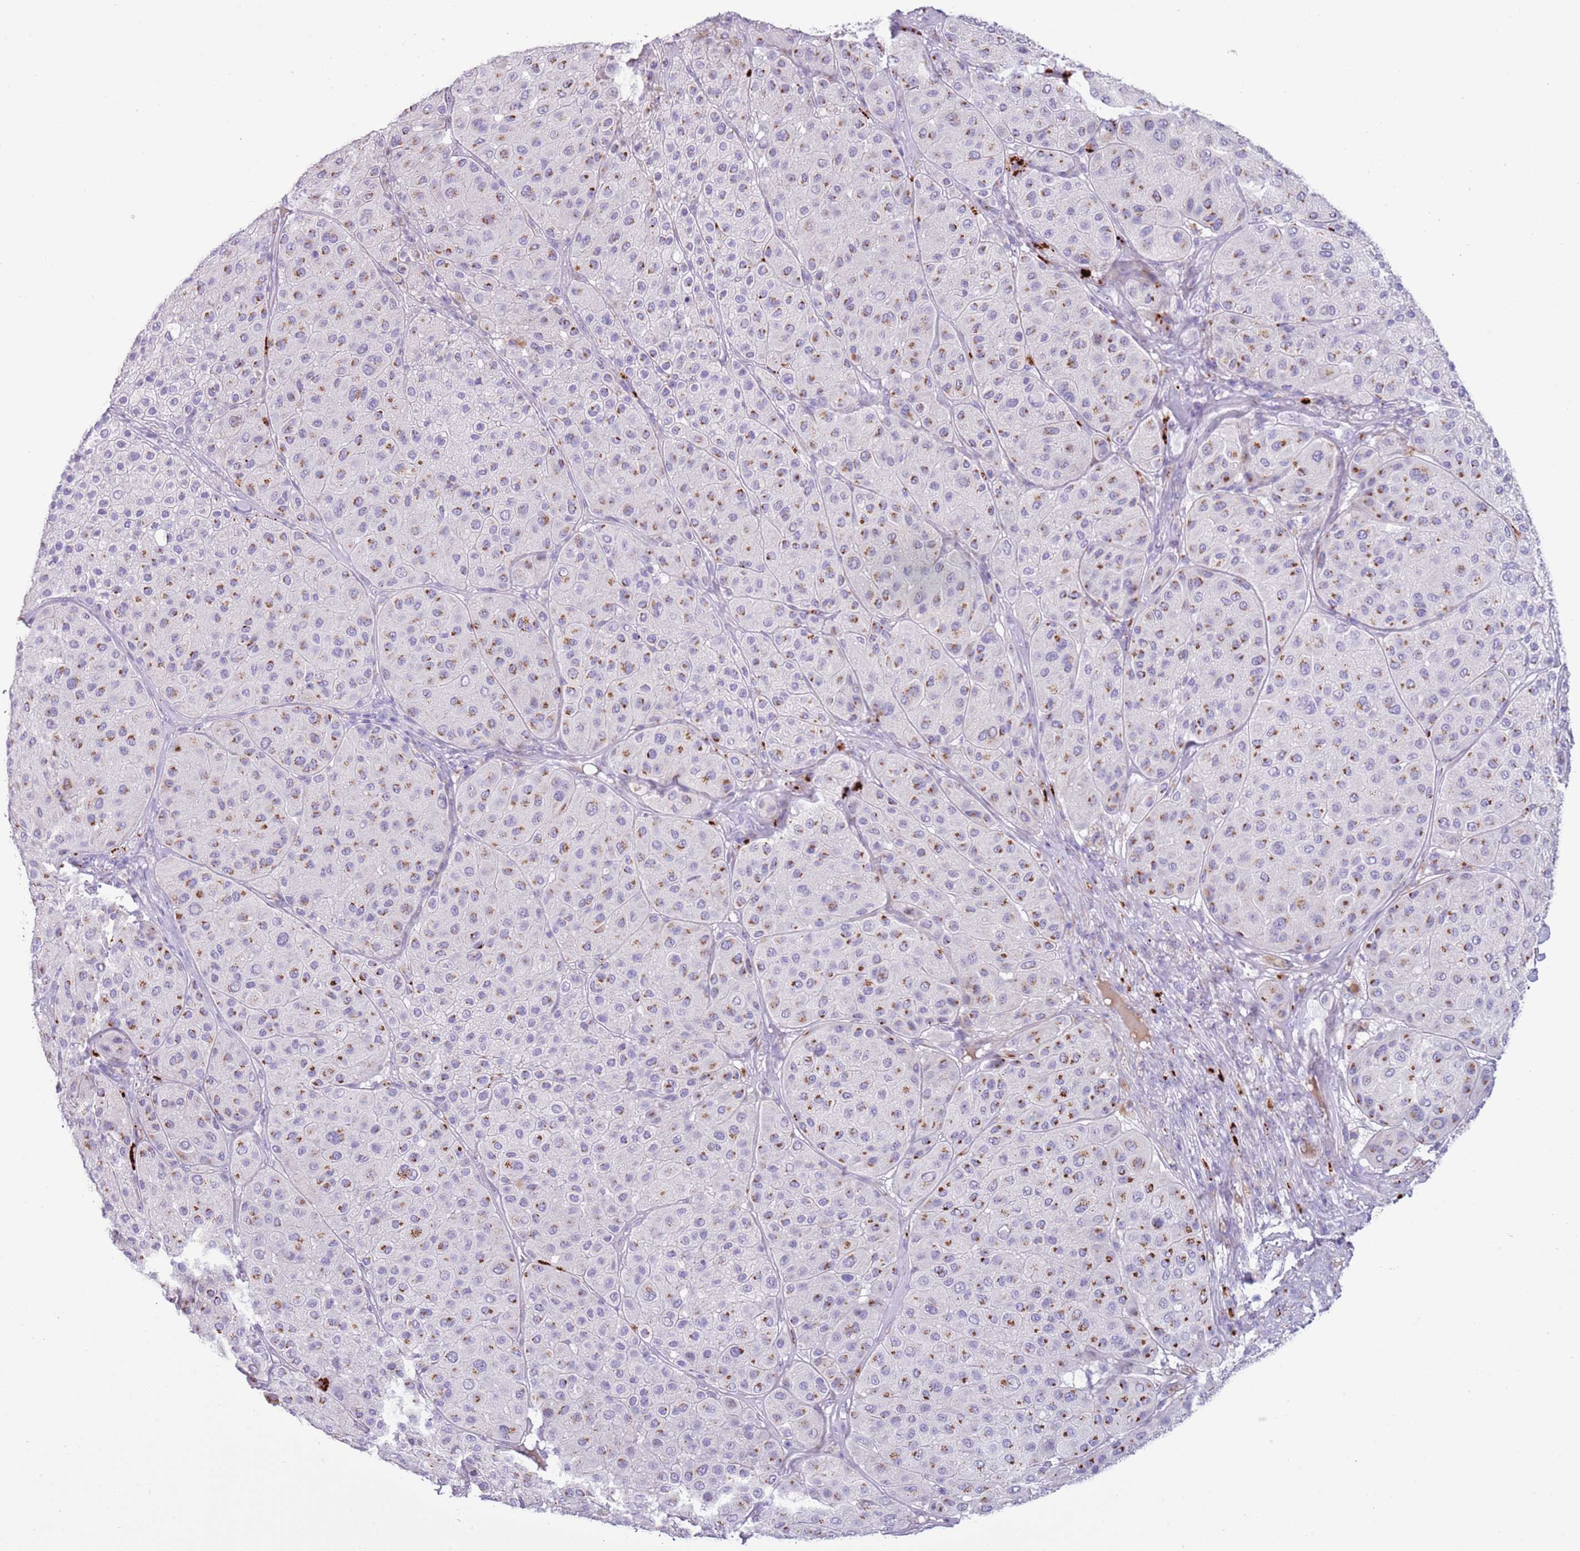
{"staining": {"intensity": "strong", "quantity": "25%-75%", "location": "cytoplasmic/membranous"}, "tissue": "melanoma", "cell_type": "Tumor cells", "image_type": "cancer", "snomed": [{"axis": "morphology", "description": "Malignant melanoma, Metastatic site"}, {"axis": "topography", "description": "Smooth muscle"}], "caption": "Melanoma was stained to show a protein in brown. There is high levels of strong cytoplasmic/membranous expression in approximately 25%-75% of tumor cells.", "gene": "NBPF6", "patient": {"sex": "male", "age": 41}}